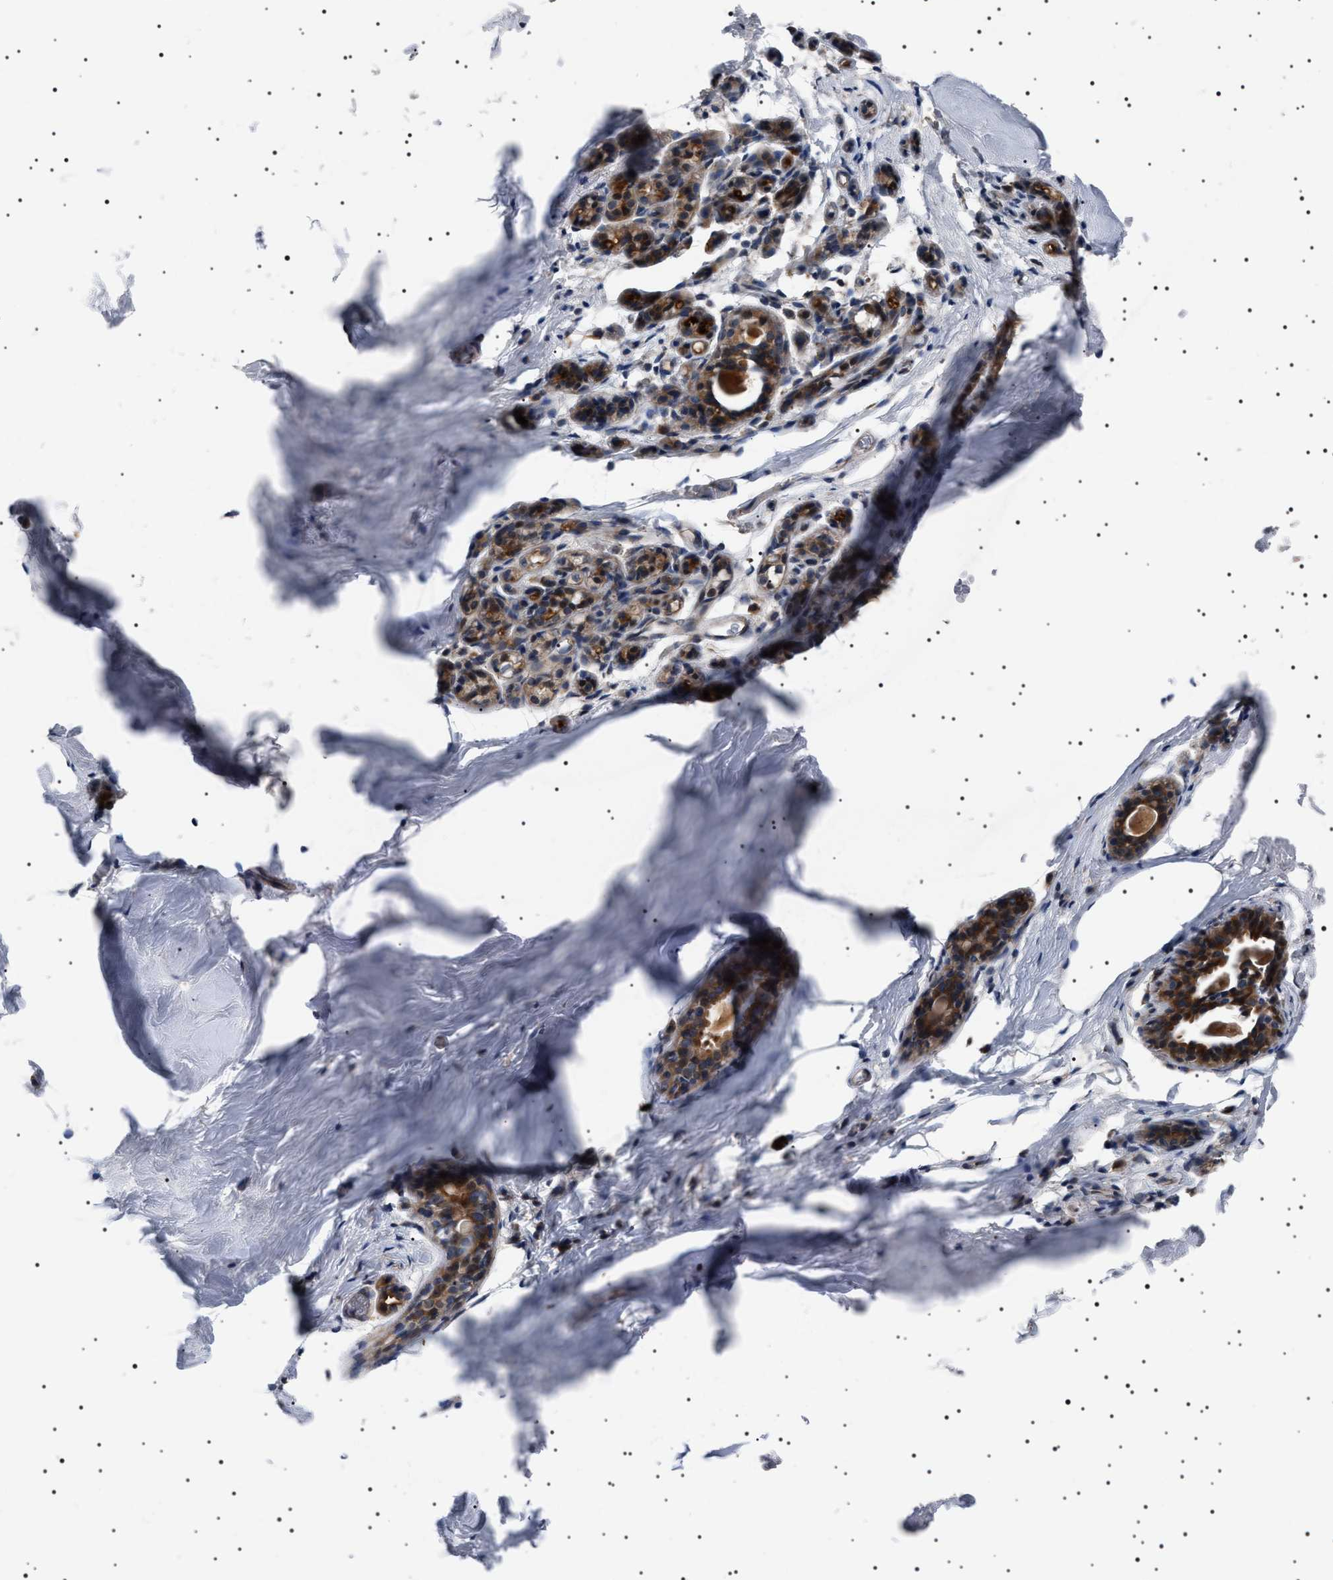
{"staining": {"intensity": "negative", "quantity": "none", "location": "none"}, "tissue": "breast", "cell_type": "Adipocytes", "image_type": "normal", "snomed": [{"axis": "morphology", "description": "Normal tissue, NOS"}, {"axis": "topography", "description": "Breast"}], "caption": "Immunohistochemistry photomicrograph of unremarkable breast: human breast stained with DAB (3,3'-diaminobenzidine) reveals no significant protein staining in adipocytes.", "gene": "PTRH1", "patient": {"sex": "female", "age": 62}}